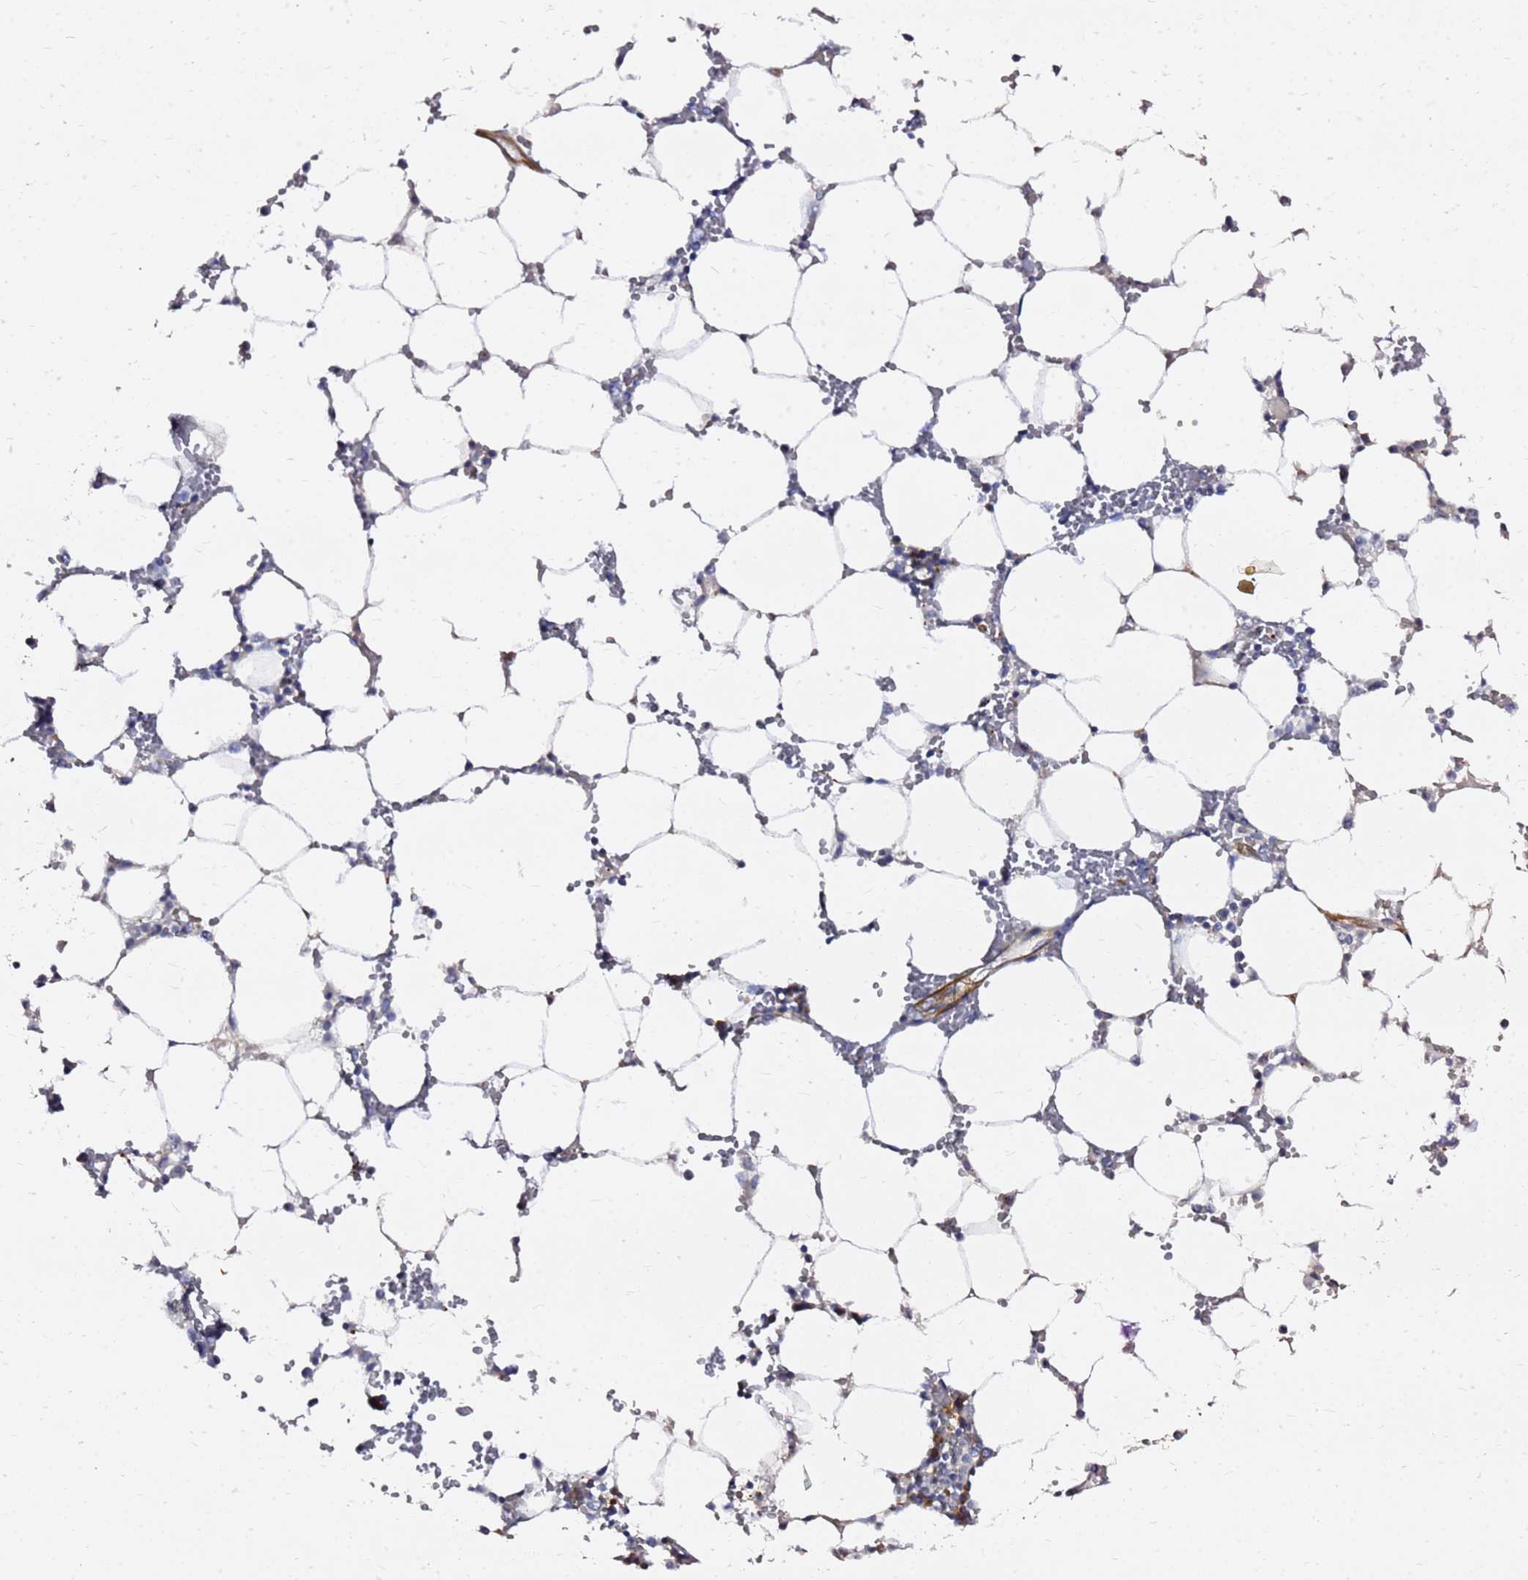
{"staining": {"intensity": "strong", "quantity": "25%-75%", "location": "cytoplasmic/membranous"}, "tissue": "bone marrow", "cell_type": "Hematopoietic cells", "image_type": "normal", "snomed": [{"axis": "morphology", "description": "Normal tissue, NOS"}, {"axis": "topography", "description": "Bone marrow"}], "caption": "An immunohistochemistry (IHC) photomicrograph of normal tissue is shown. Protein staining in brown labels strong cytoplasmic/membranous positivity in bone marrow within hematopoietic cells.", "gene": "TUBA8", "patient": {"sex": "male", "age": 64}}